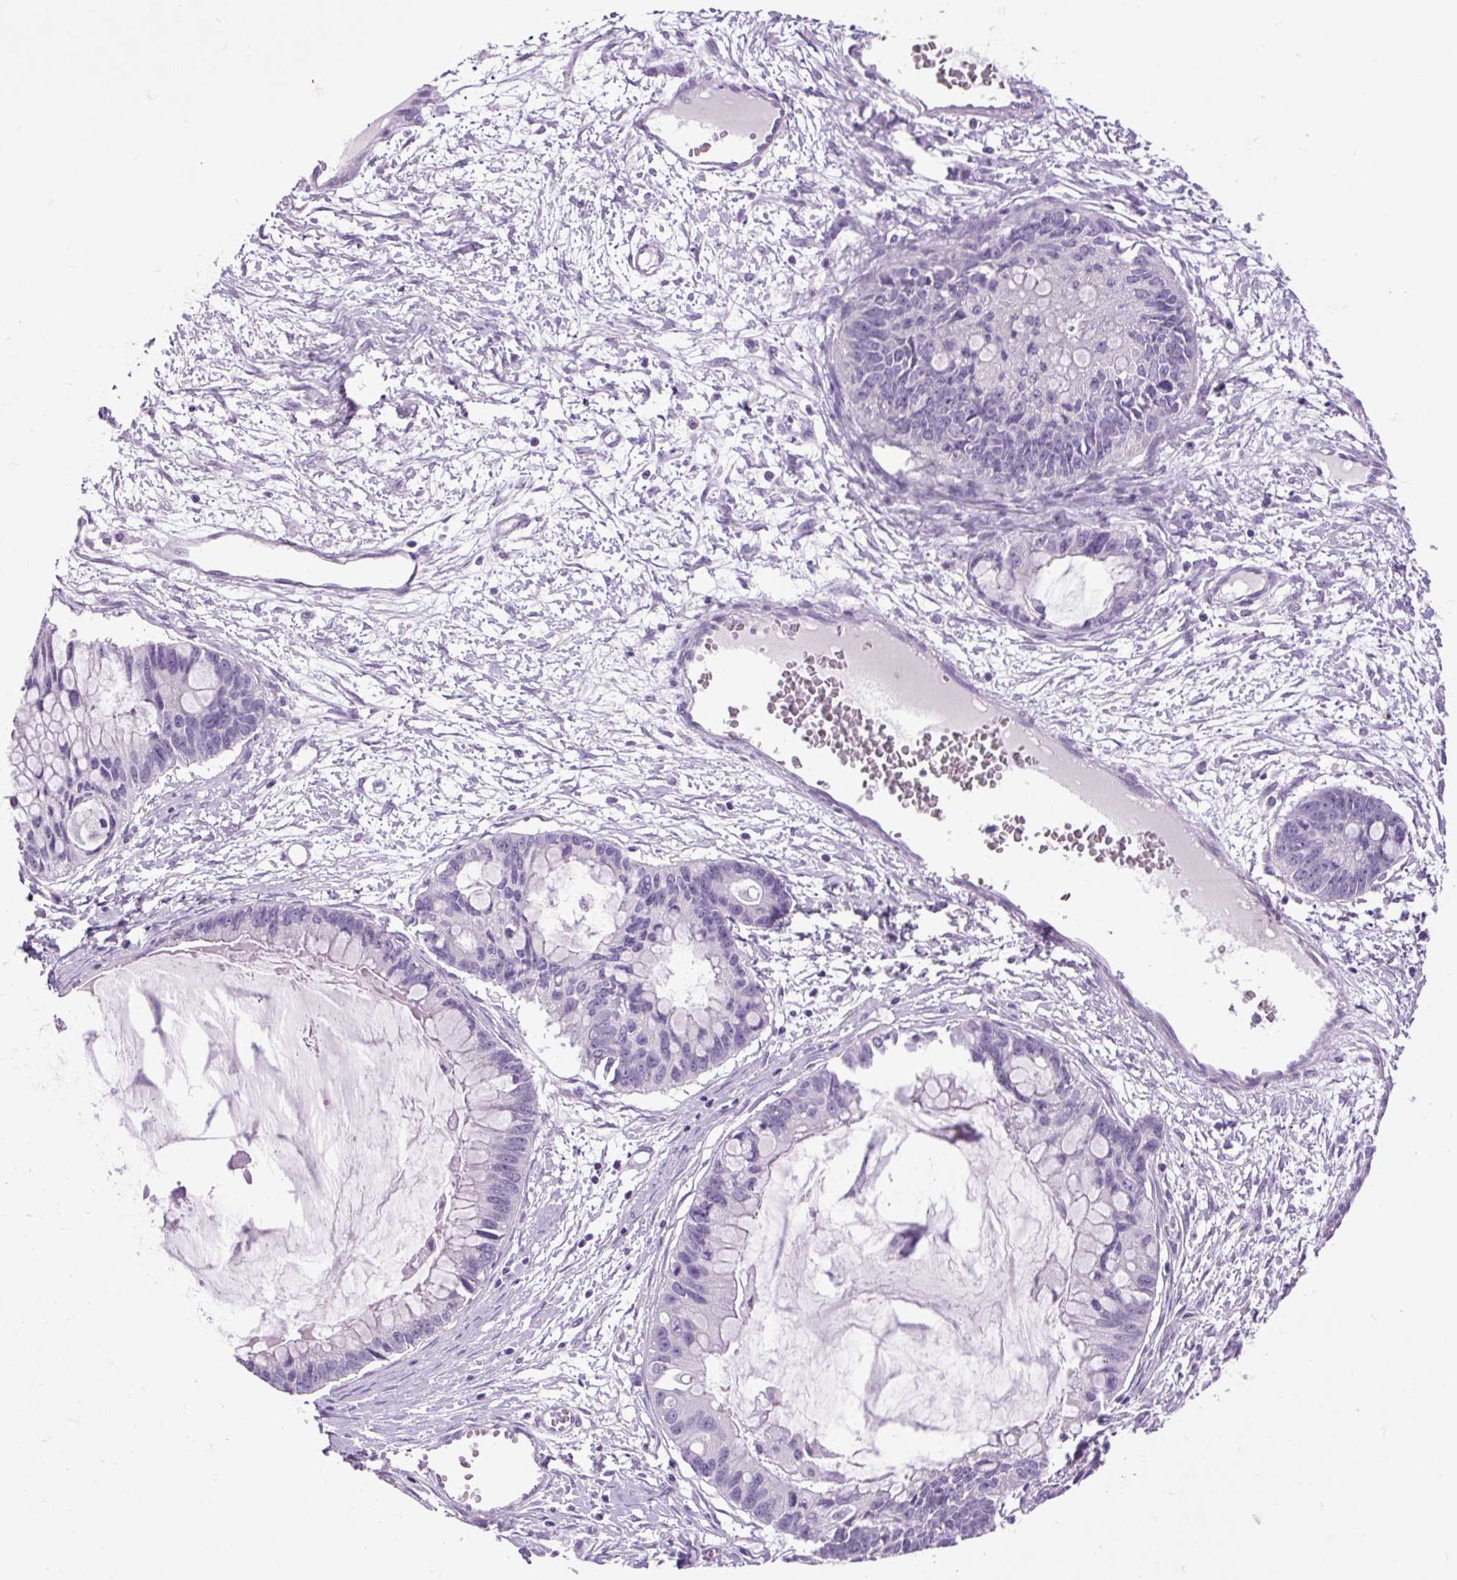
{"staining": {"intensity": "negative", "quantity": "none", "location": "none"}, "tissue": "ovarian cancer", "cell_type": "Tumor cells", "image_type": "cancer", "snomed": [{"axis": "morphology", "description": "Cystadenocarcinoma, mucinous, NOS"}, {"axis": "topography", "description": "Ovary"}], "caption": "IHC micrograph of neoplastic tissue: human ovarian mucinous cystadenocarcinoma stained with DAB (3,3'-diaminobenzidine) reveals no significant protein positivity in tumor cells.", "gene": "FABP7", "patient": {"sex": "female", "age": 63}}